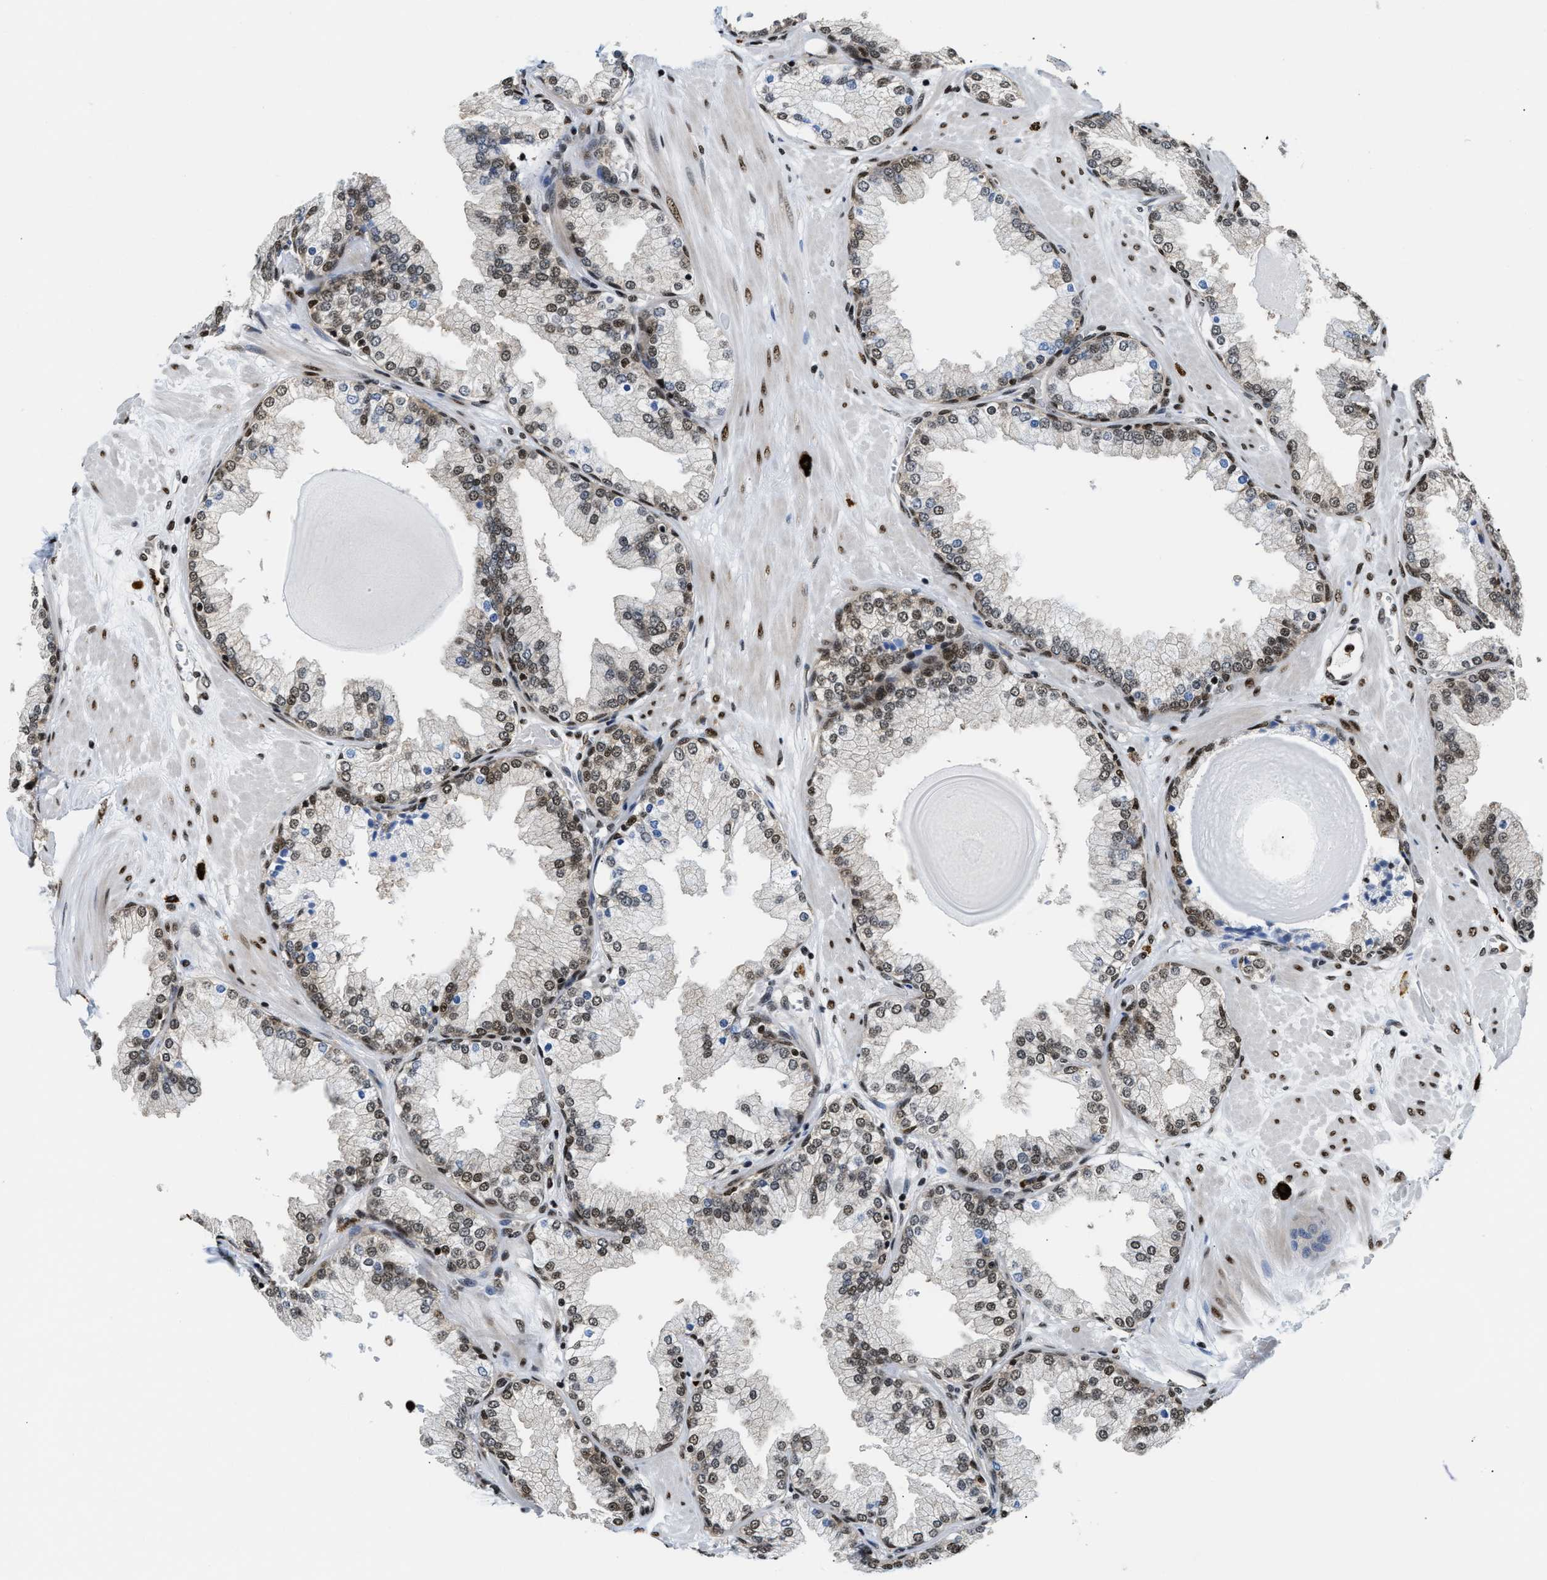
{"staining": {"intensity": "strong", "quantity": "25%-75%", "location": "nuclear"}, "tissue": "prostate", "cell_type": "Glandular cells", "image_type": "normal", "snomed": [{"axis": "morphology", "description": "Normal tissue, NOS"}, {"axis": "topography", "description": "Prostate"}], "caption": "The image demonstrates staining of benign prostate, revealing strong nuclear protein positivity (brown color) within glandular cells.", "gene": "CCNDBP1", "patient": {"sex": "male", "age": 51}}